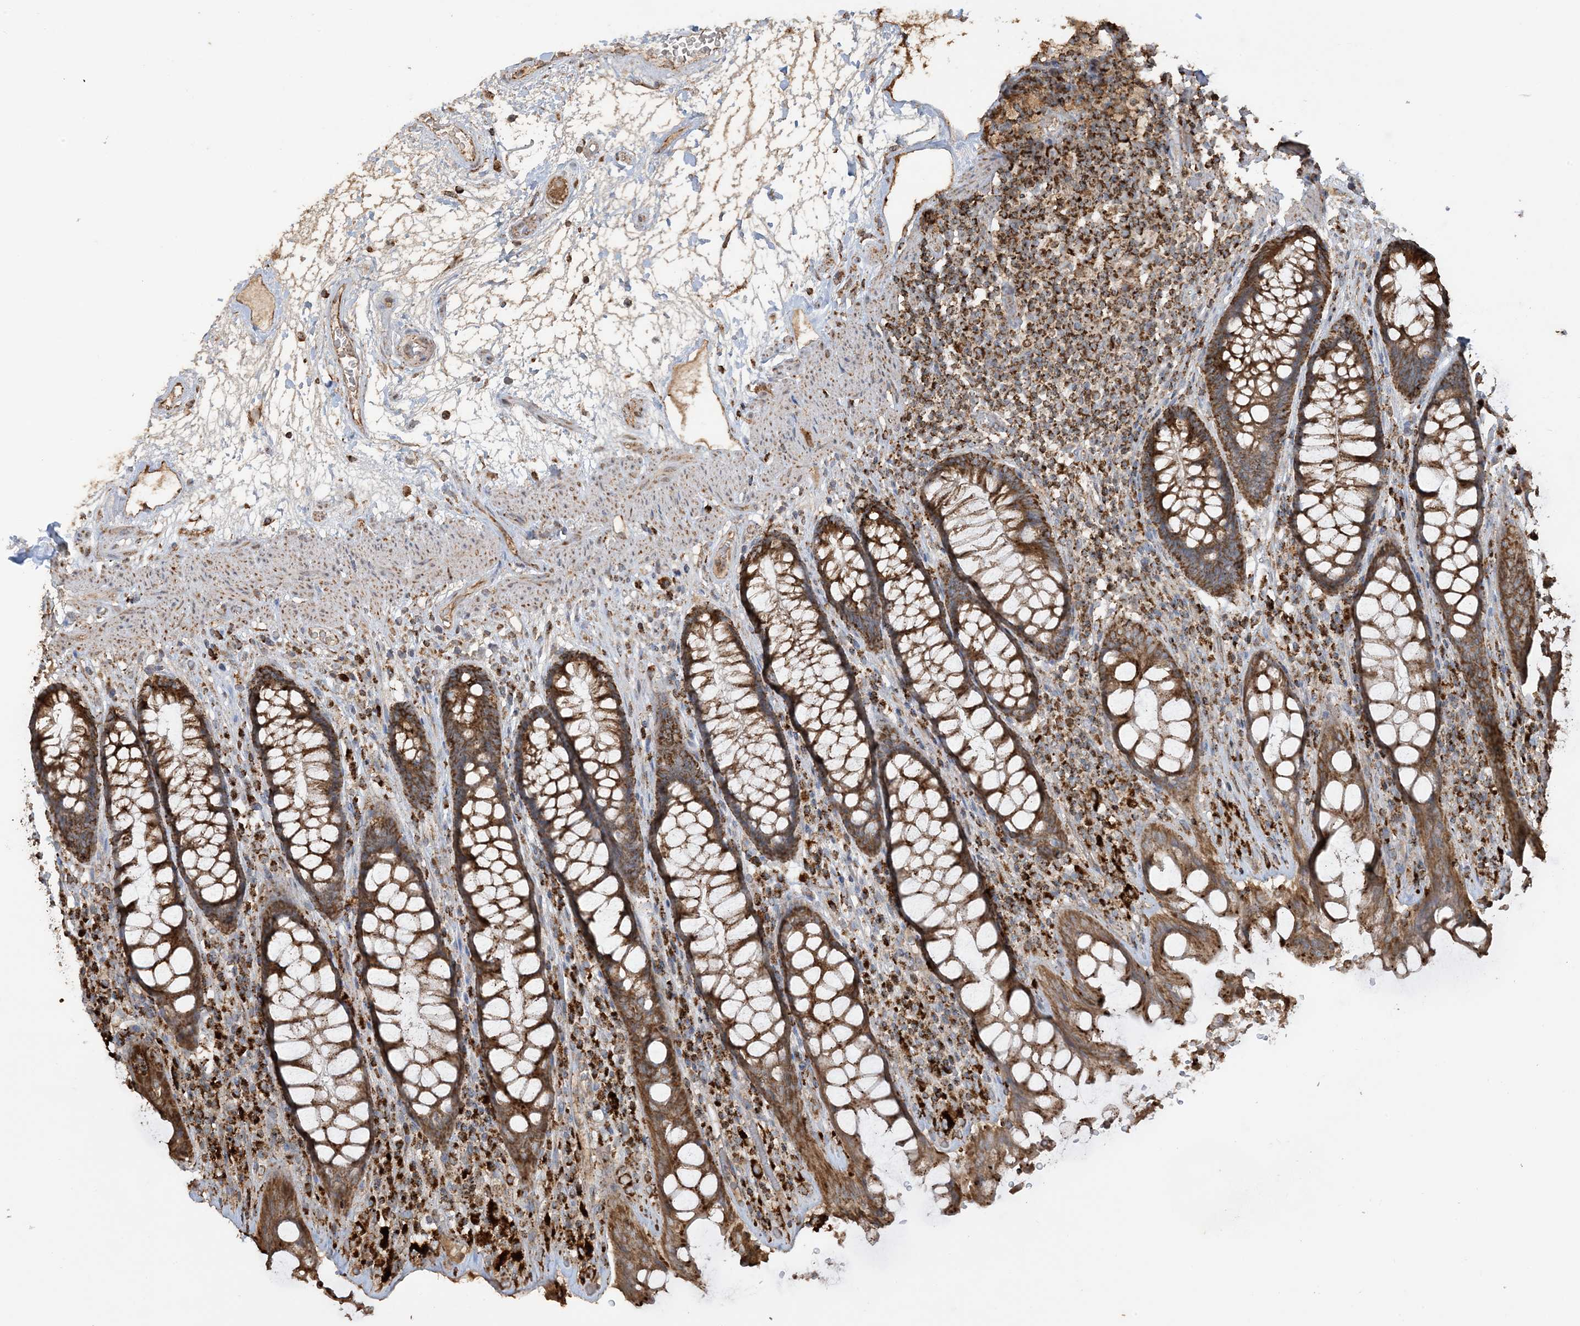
{"staining": {"intensity": "moderate", "quantity": ">75%", "location": "cytoplasmic/membranous"}, "tissue": "rectum", "cell_type": "Glandular cells", "image_type": "normal", "snomed": [{"axis": "morphology", "description": "Normal tissue, NOS"}, {"axis": "topography", "description": "Rectum"}], "caption": "Brown immunohistochemical staining in normal rectum exhibits moderate cytoplasmic/membranous staining in approximately >75% of glandular cells. Using DAB (brown) and hematoxylin (blue) stains, captured at high magnification using brightfield microscopy.", "gene": "AGA", "patient": {"sex": "male", "age": 64}}